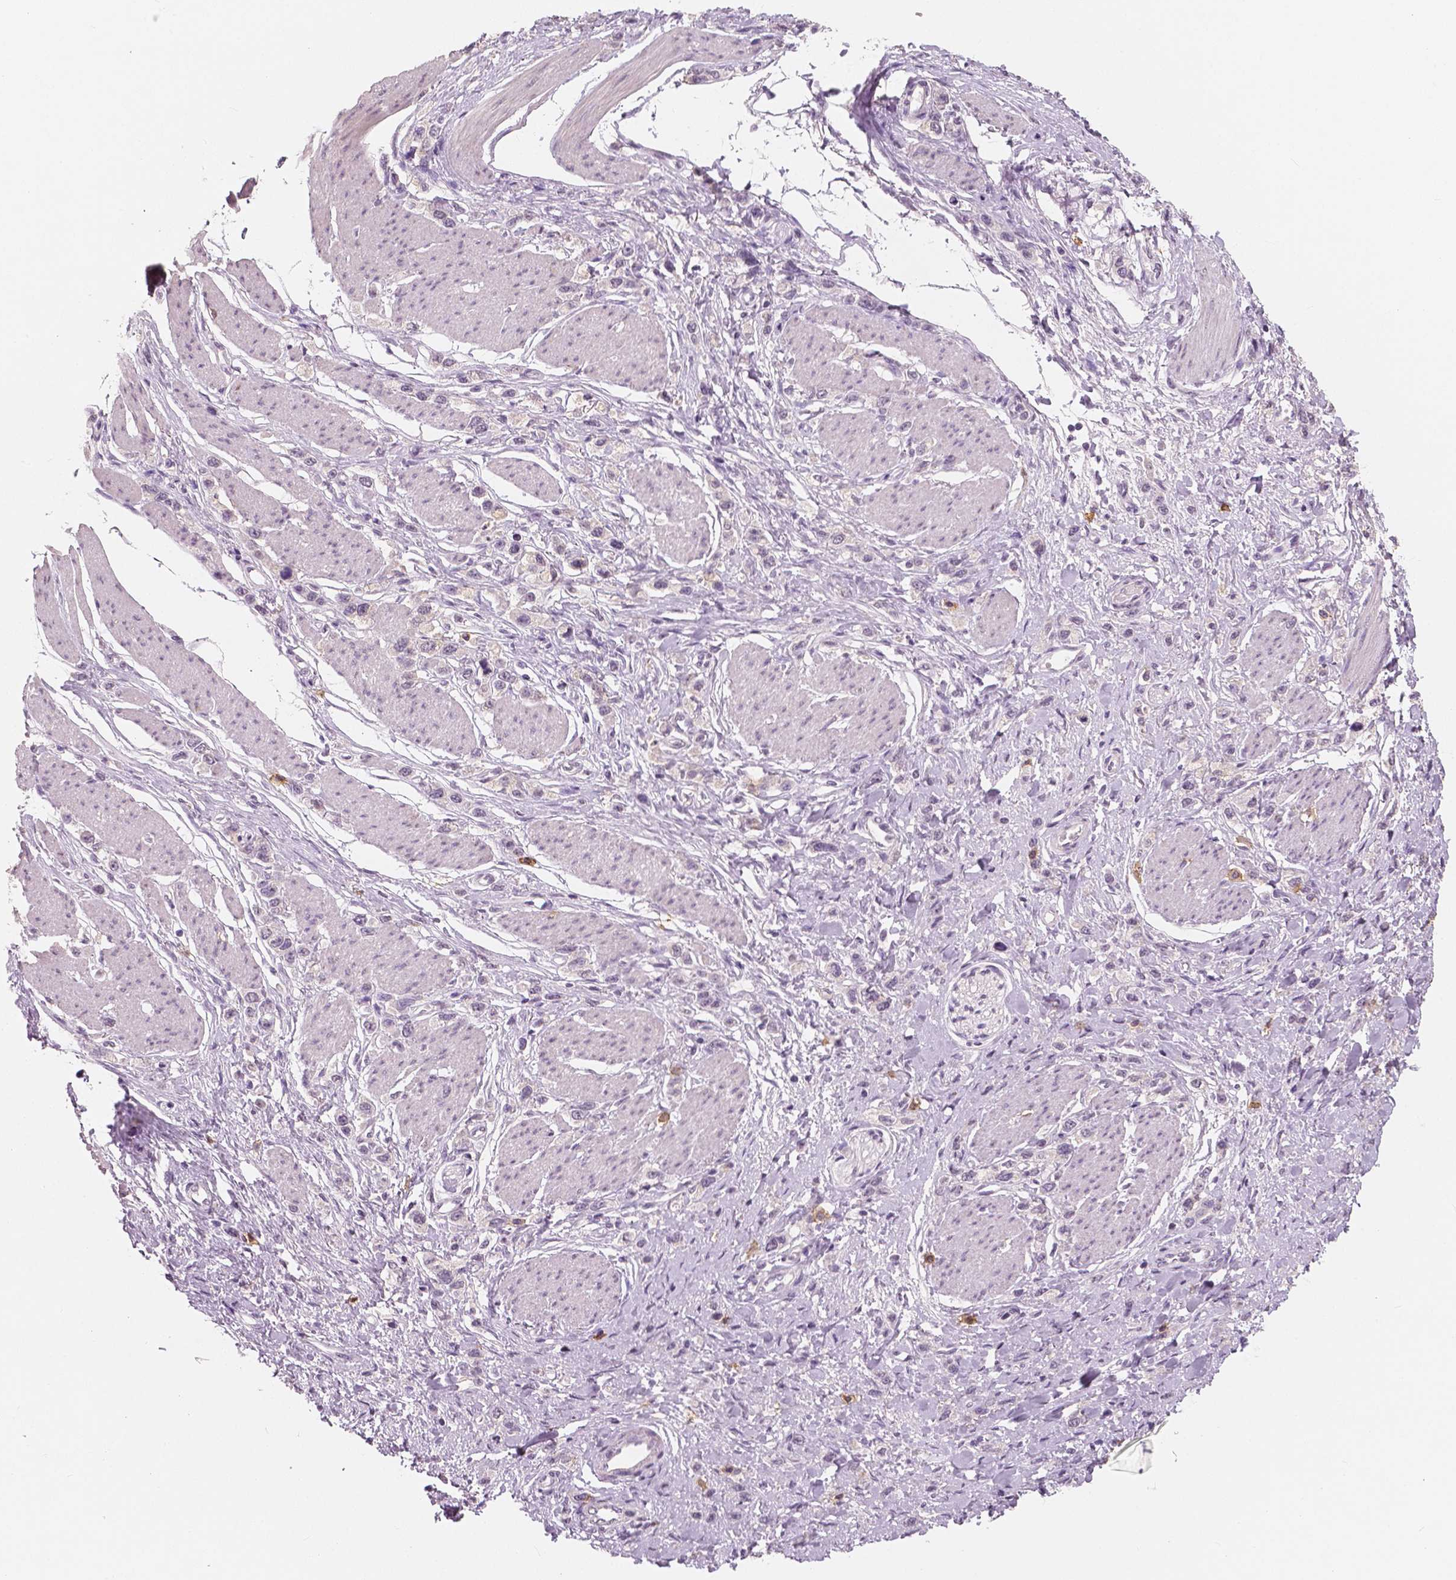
{"staining": {"intensity": "negative", "quantity": "none", "location": "none"}, "tissue": "stomach cancer", "cell_type": "Tumor cells", "image_type": "cancer", "snomed": [{"axis": "morphology", "description": "Adenocarcinoma, NOS"}, {"axis": "topography", "description": "Stomach"}], "caption": "Human stomach cancer (adenocarcinoma) stained for a protein using immunohistochemistry reveals no positivity in tumor cells.", "gene": "KIT", "patient": {"sex": "female", "age": 65}}